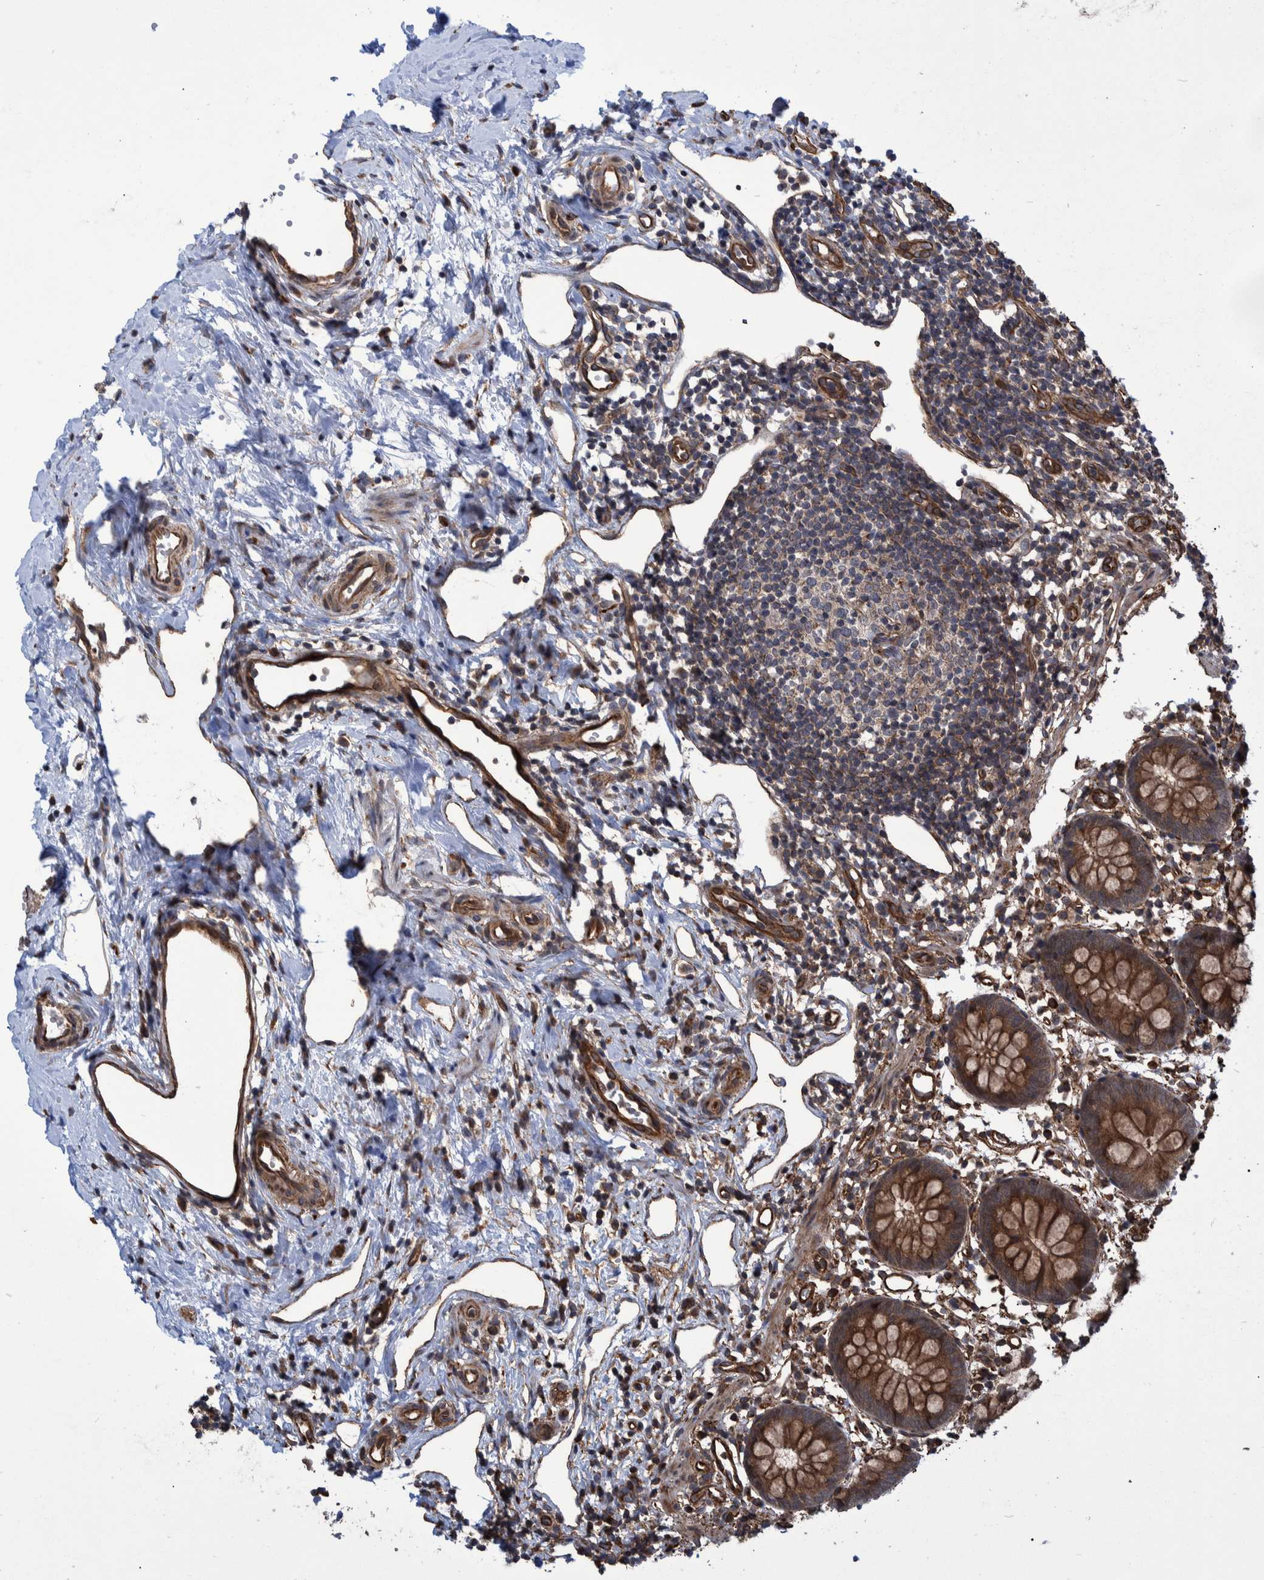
{"staining": {"intensity": "strong", "quantity": ">75%", "location": "cytoplasmic/membranous"}, "tissue": "appendix", "cell_type": "Glandular cells", "image_type": "normal", "snomed": [{"axis": "morphology", "description": "Normal tissue, NOS"}, {"axis": "topography", "description": "Appendix"}], "caption": "An image of human appendix stained for a protein reveals strong cytoplasmic/membranous brown staining in glandular cells.", "gene": "TNFRSF10B", "patient": {"sex": "female", "age": 20}}